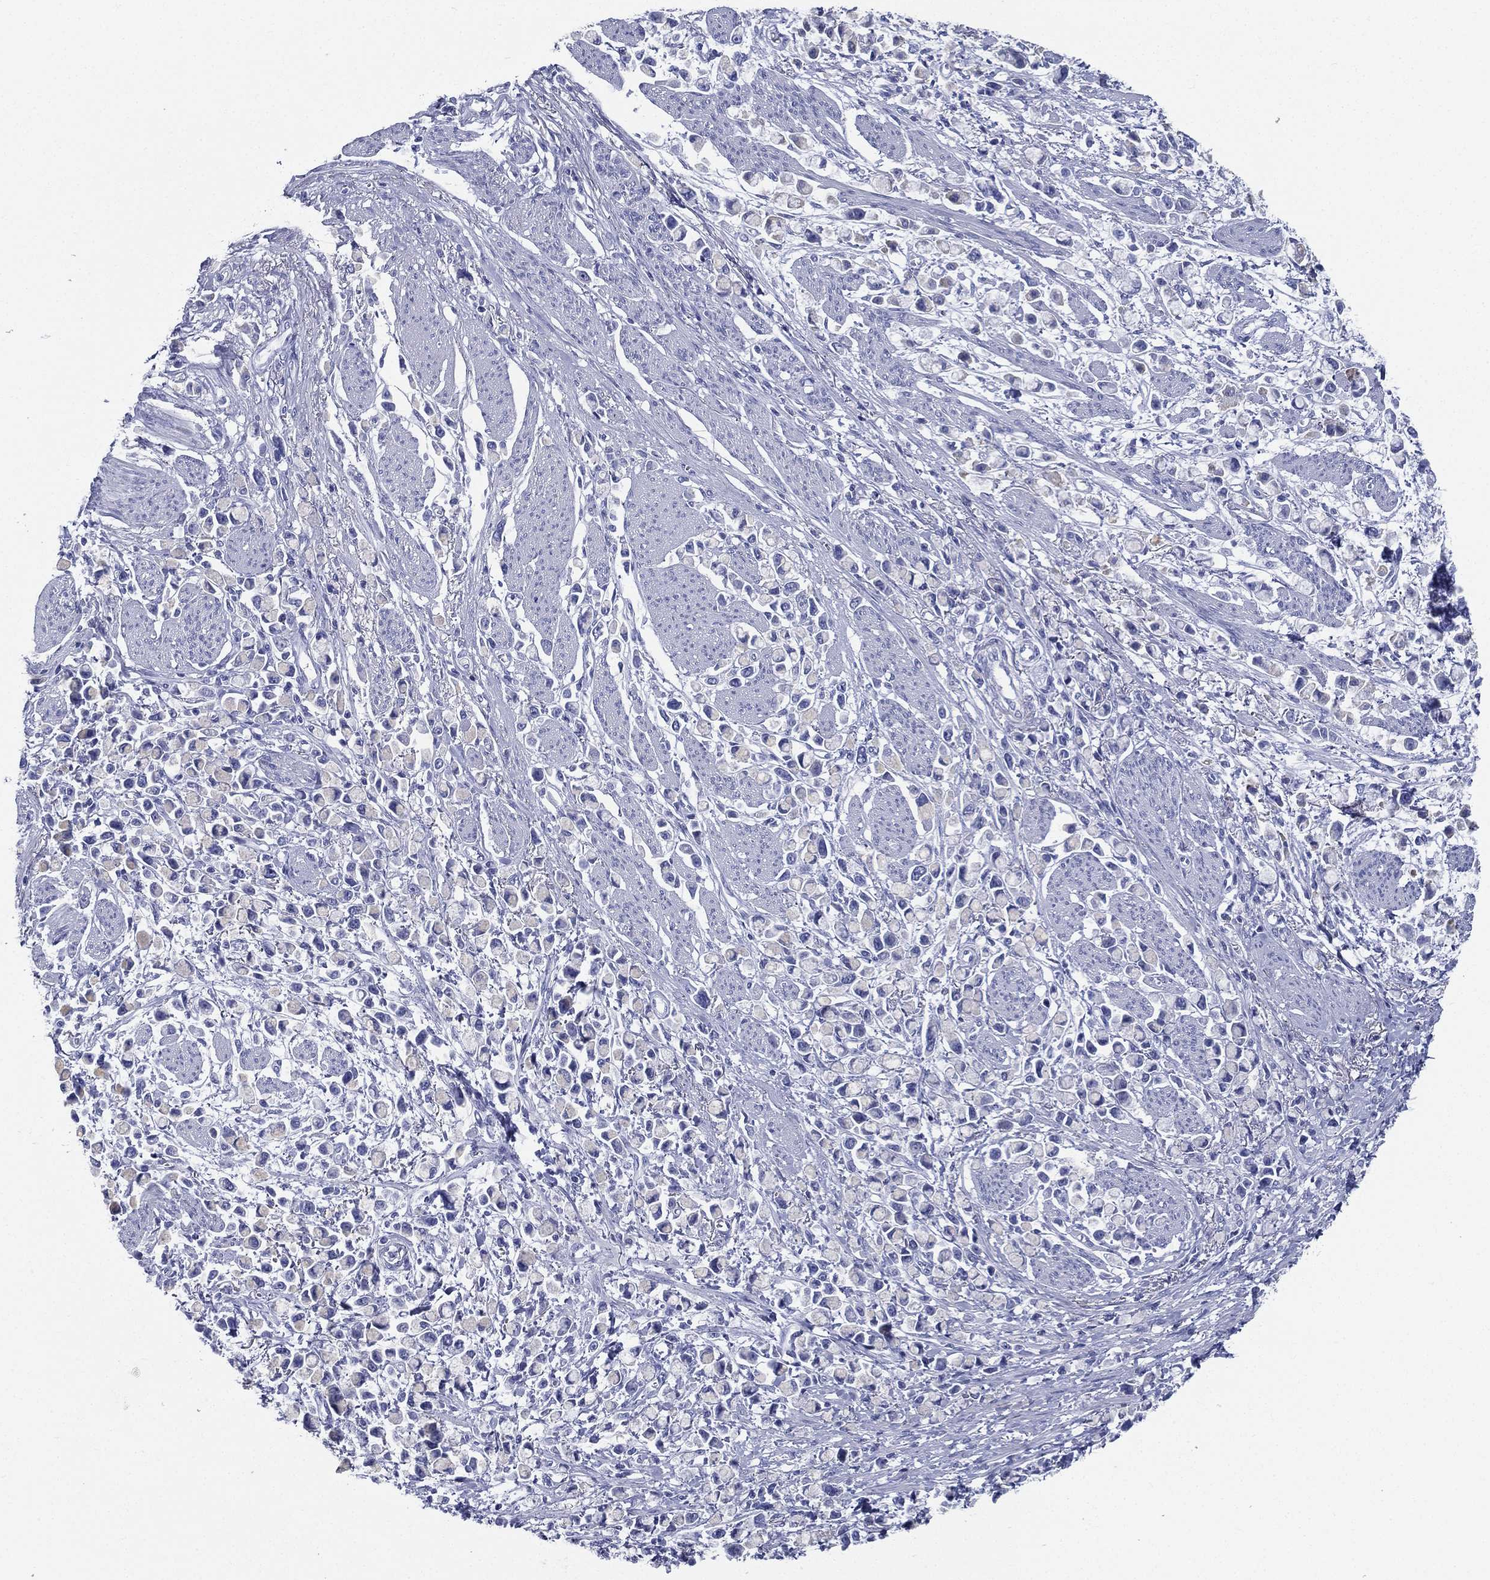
{"staining": {"intensity": "negative", "quantity": "none", "location": "none"}, "tissue": "stomach cancer", "cell_type": "Tumor cells", "image_type": "cancer", "snomed": [{"axis": "morphology", "description": "Adenocarcinoma, NOS"}, {"axis": "topography", "description": "Stomach"}], "caption": "Human stomach cancer stained for a protein using IHC exhibits no staining in tumor cells.", "gene": "RSPH4A", "patient": {"sex": "female", "age": 81}}